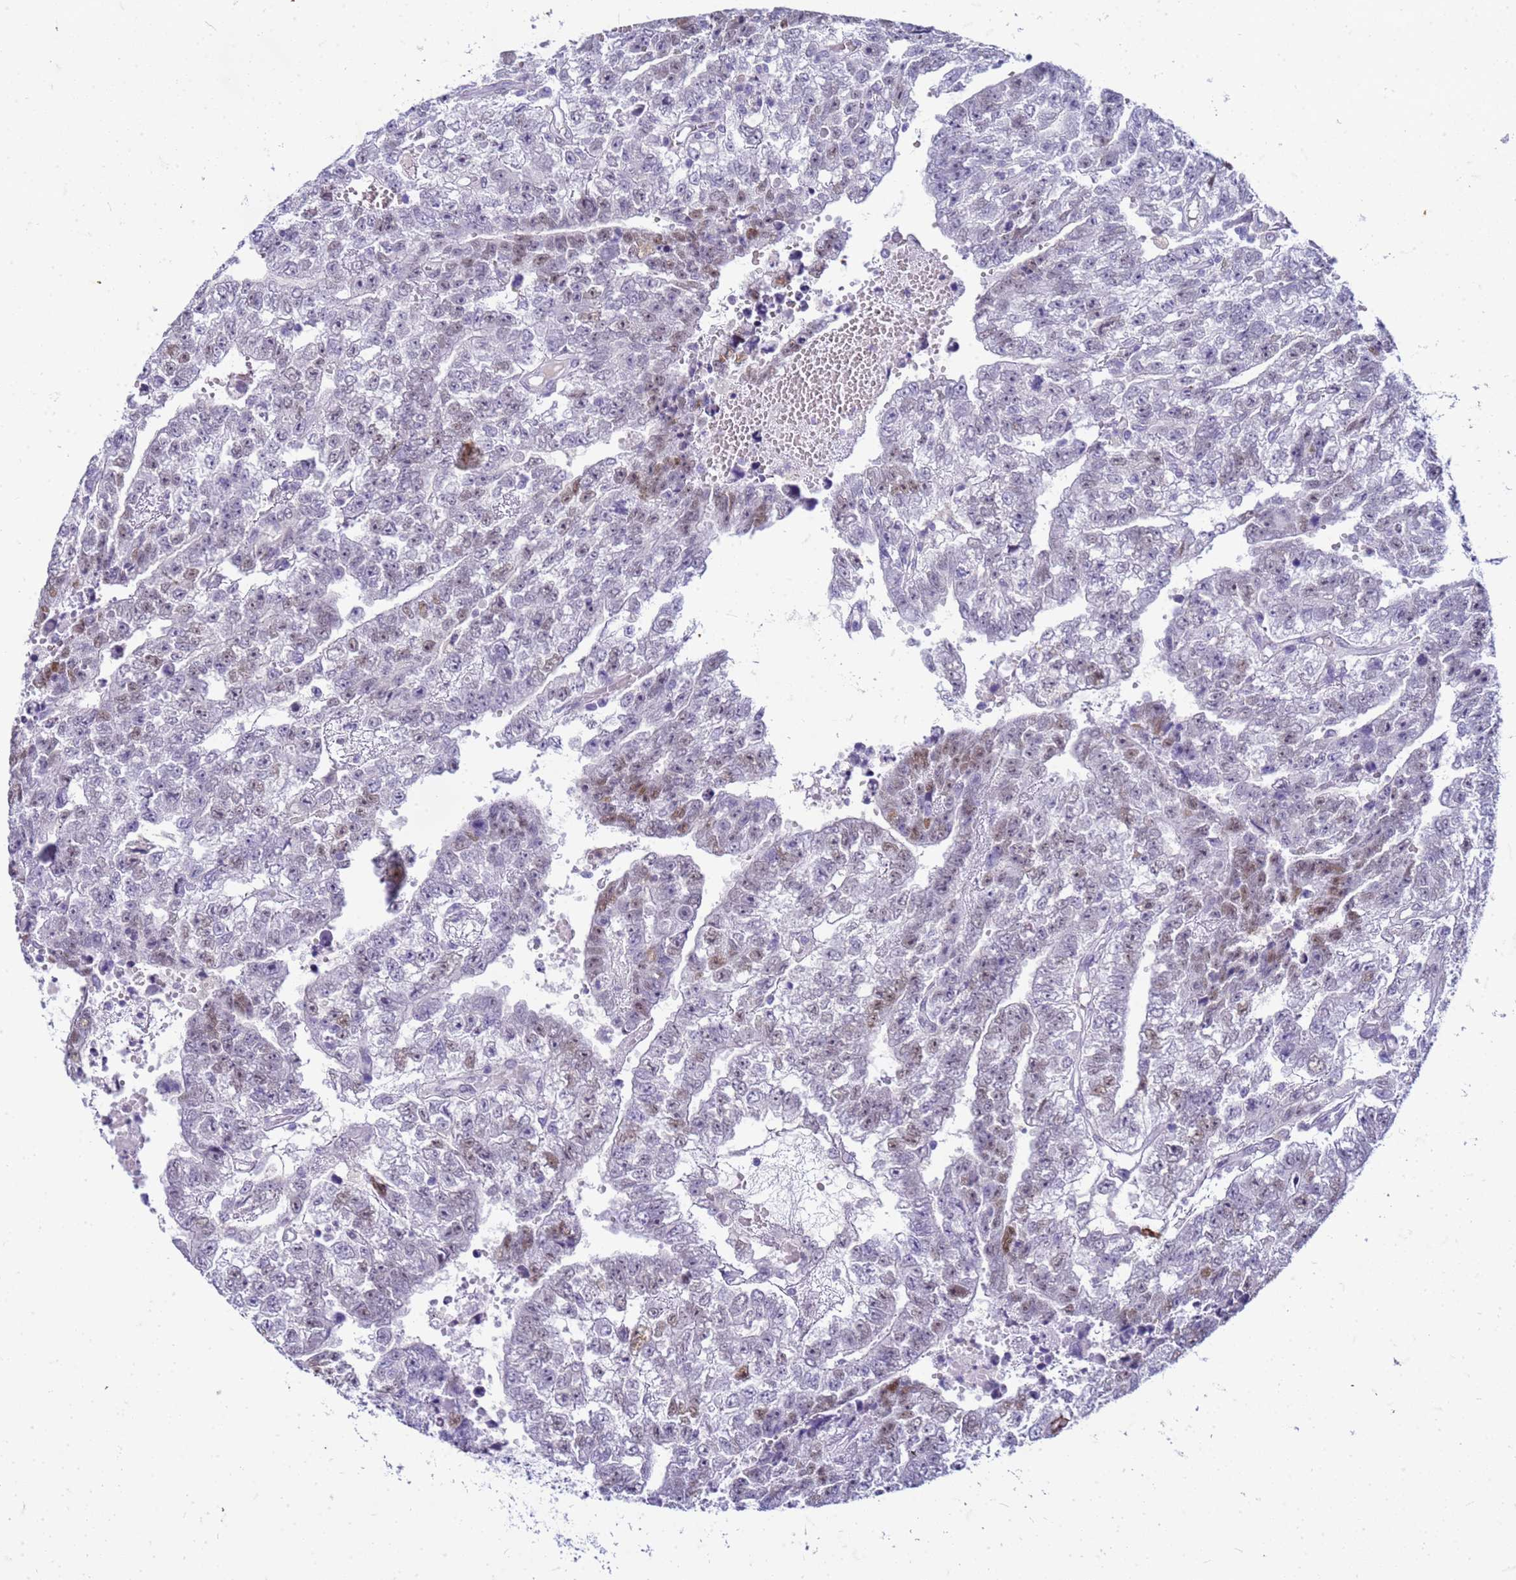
{"staining": {"intensity": "weak", "quantity": "<25%", "location": "nuclear"}, "tissue": "testis cancer", "cell_type": "Tumor cells", "image_type": "cancer", "snomed": [{"axis": "morphology", "description": "Carcinoma, Embryonal, NOS"}, {"axis": "topography", "description": "Testis"}], "caption": "IHC histopathology image of testis cancer (embryonal carcinoma) stained for a protein (brown), which shows no expression in tumor cells.", "gene": "CFAP100", "patient": {"sex": "male", "age": 25}}